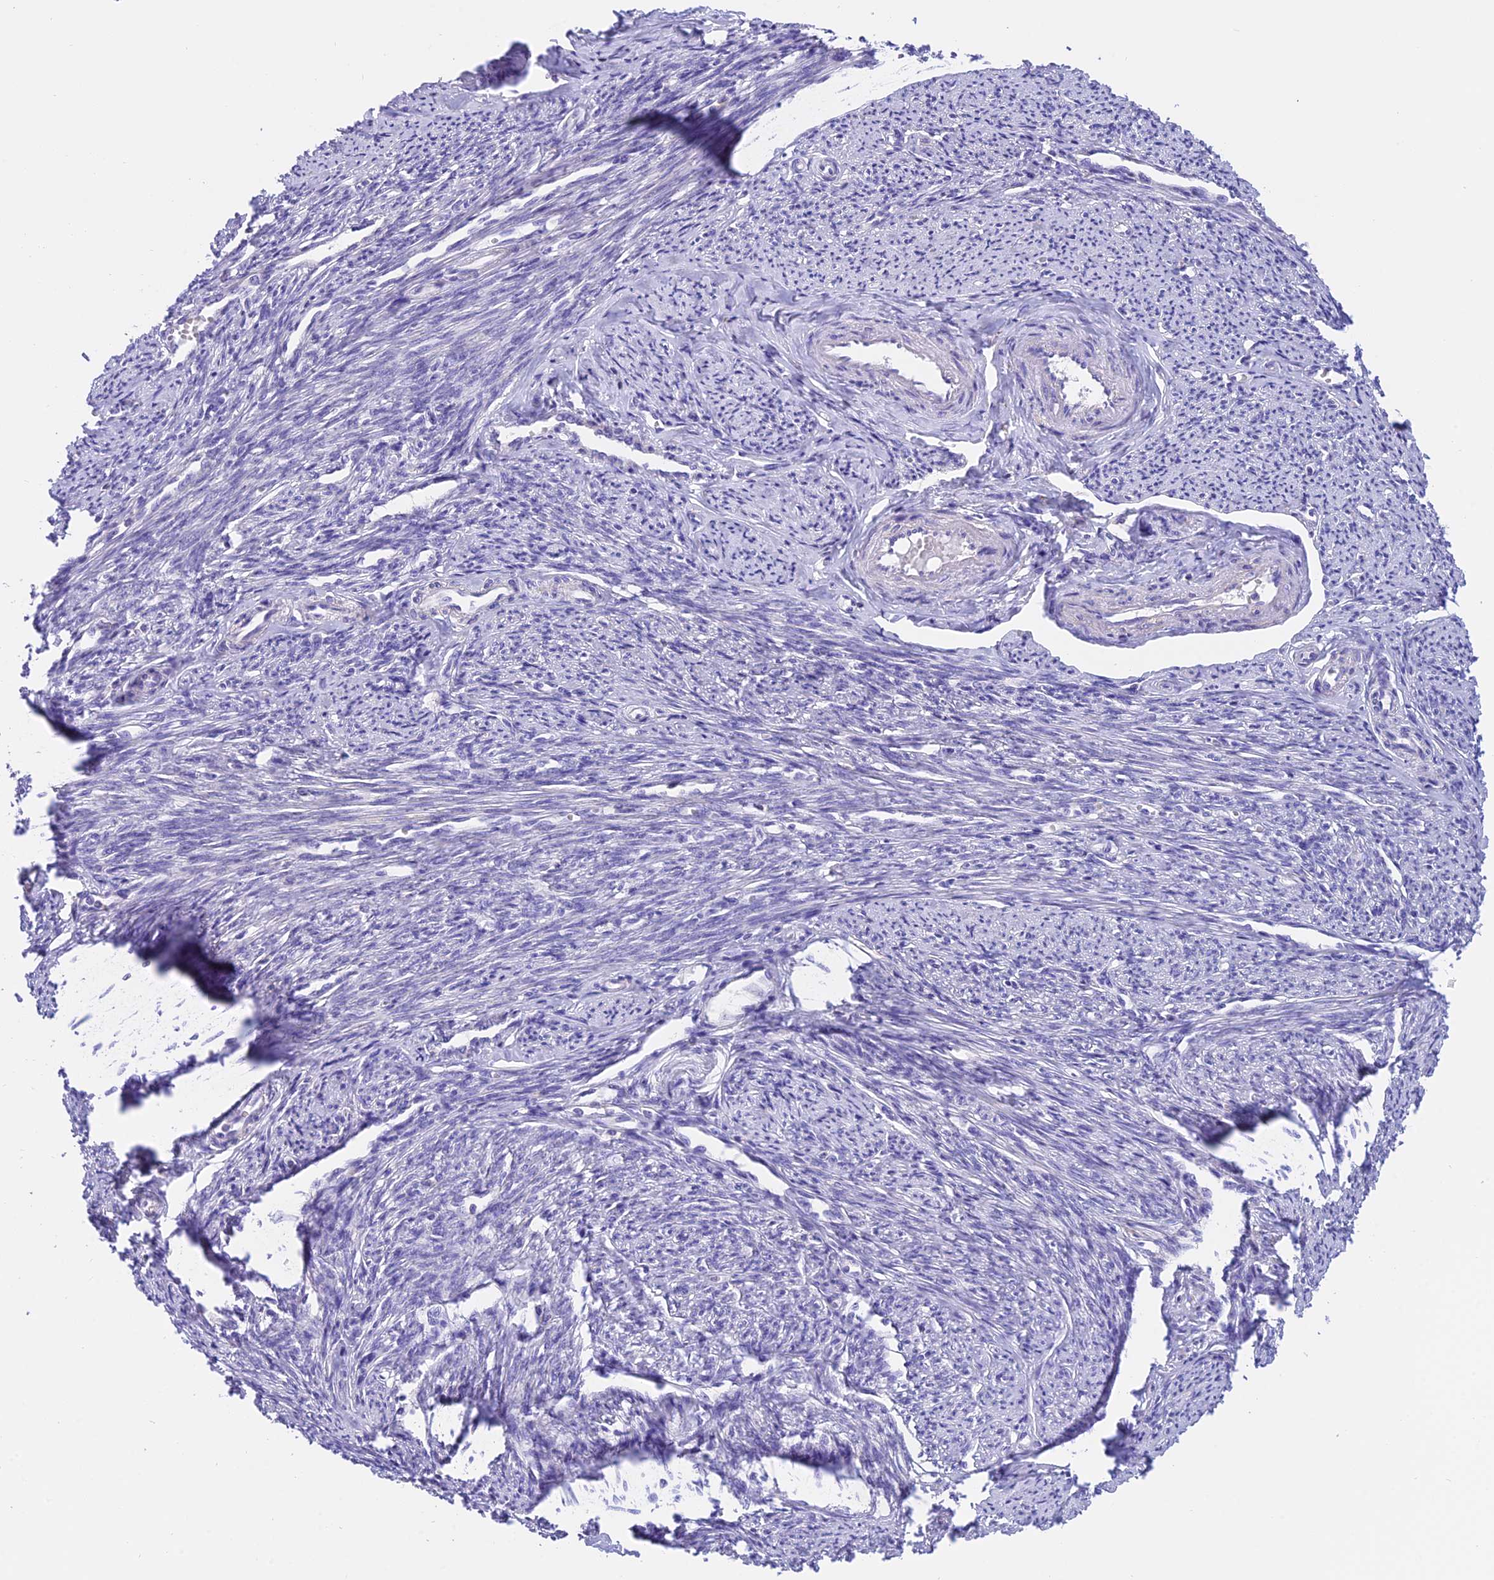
{"staining": {"intensity": "weak", "quantity": "25%-75%", "location": "cytoplasmic/membranous"}, "tissue": "smooth muscle", "cell_type": "Smooth muscle cells", "image_type": "normal", "snomed": [{"axis": "morphology", "description": "Normal tissue, NOS"}, {"axis": "topography", "description": "Smooth muscle"}, {"axis": "topography", "description": "Uterus"}], "caption": "Benign smooth muscle demonstrates weak cytoplasmic/membranous expression in approximately 25%-75% of smooth muscle cells, visualized by immunohistochemistry. The staining was performed using DAB, with brown indicating positive protein expression. Nuclei are stained blue with hematoxylin.", "gene": "LPXN", "patient": {"sex": "female", "age": 59}}